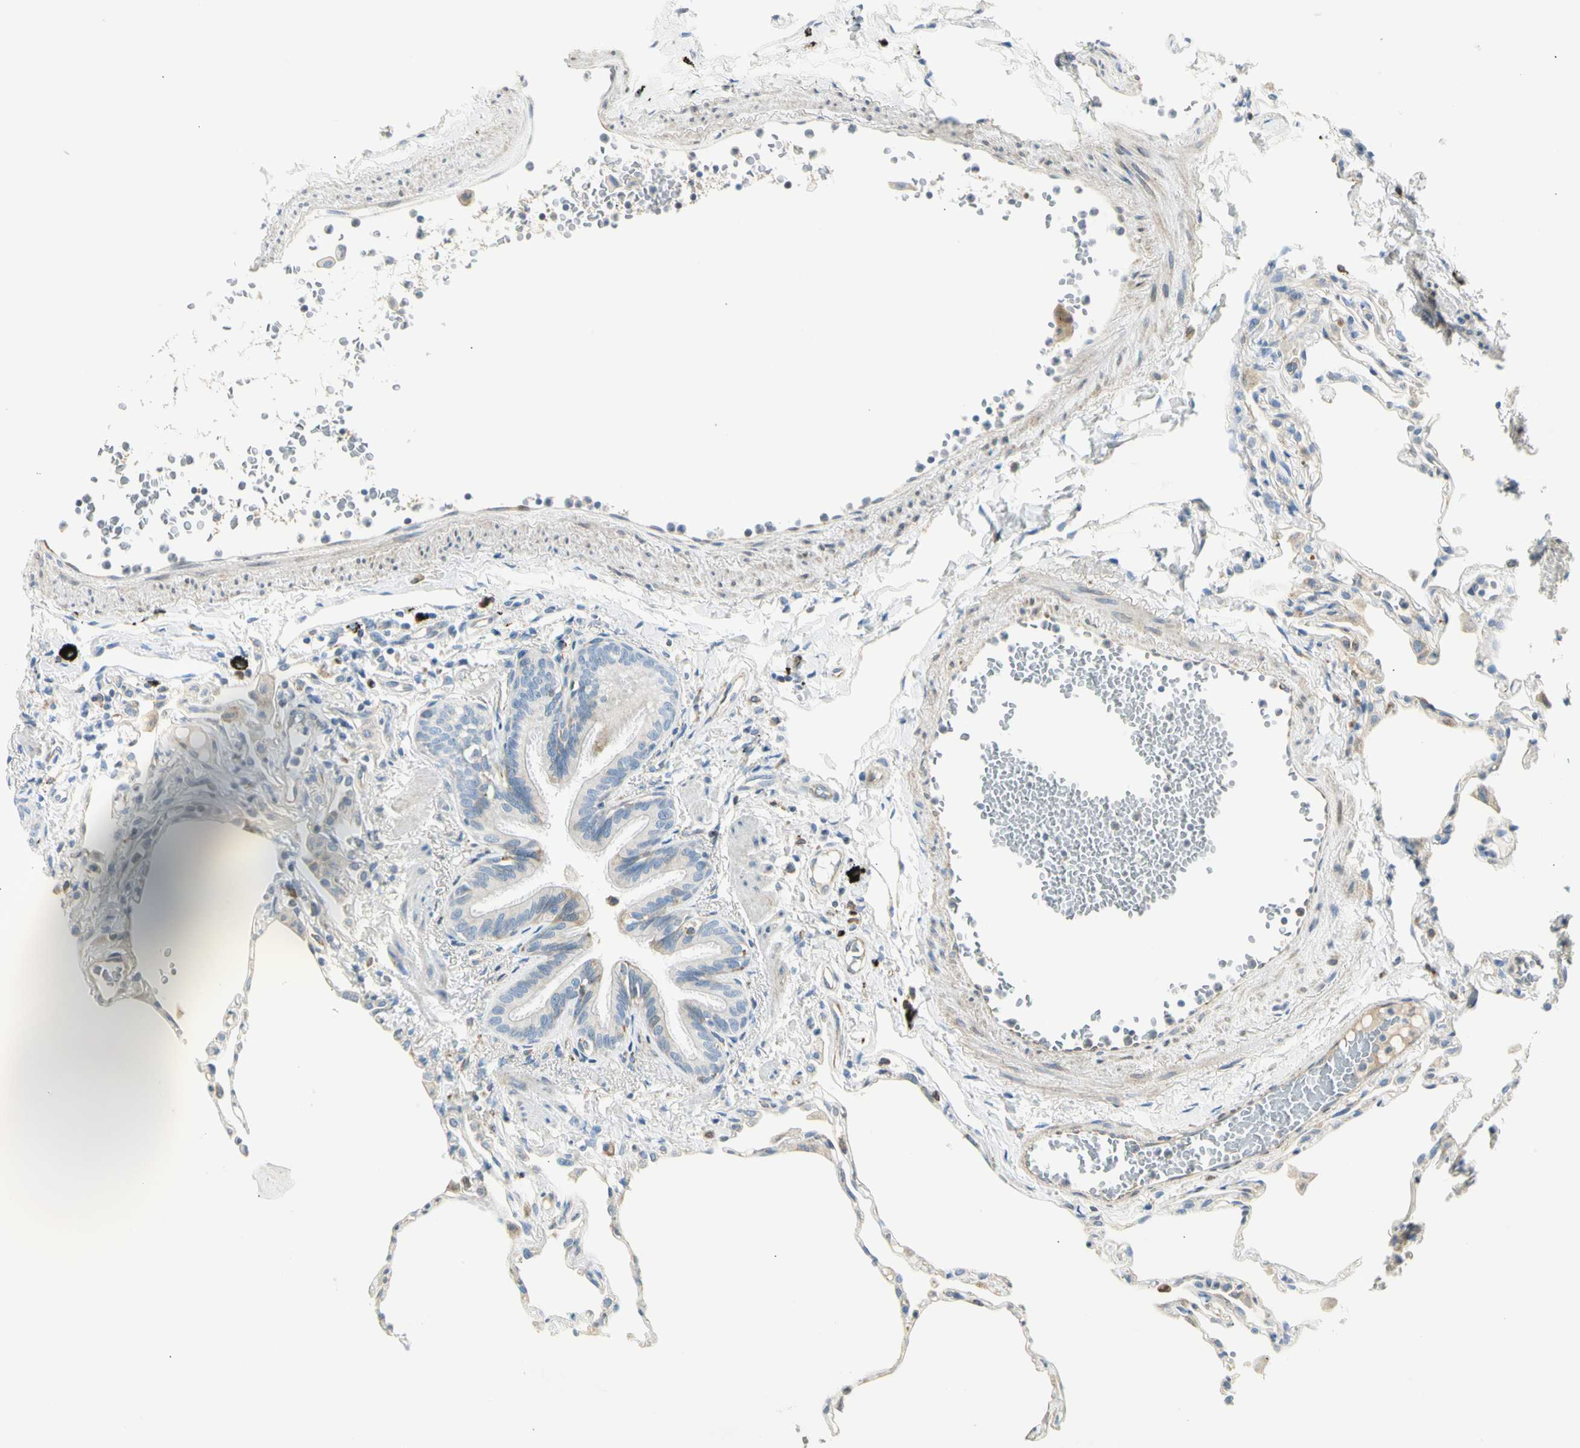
{"staining": {"intensity": "negative", "quantity": "none", "location": "none"}, "tissue": "lung", "cell_type": "Alveolar cells", "image_type": "normal", "snomed": [{"axis": "morphology", "description": "Normal tissue, NOS"}, {"axis": "topography", "description": "Lung"}], "caption": "Immunohistochemical staining of benign human lung demonstrates no significant positivity in alveolar cells. (Immunohistochemistry, brightfield microscopy, high magnification).", "gene": "TNFSF11", "patient": {"sex": "female", "age": 49}}